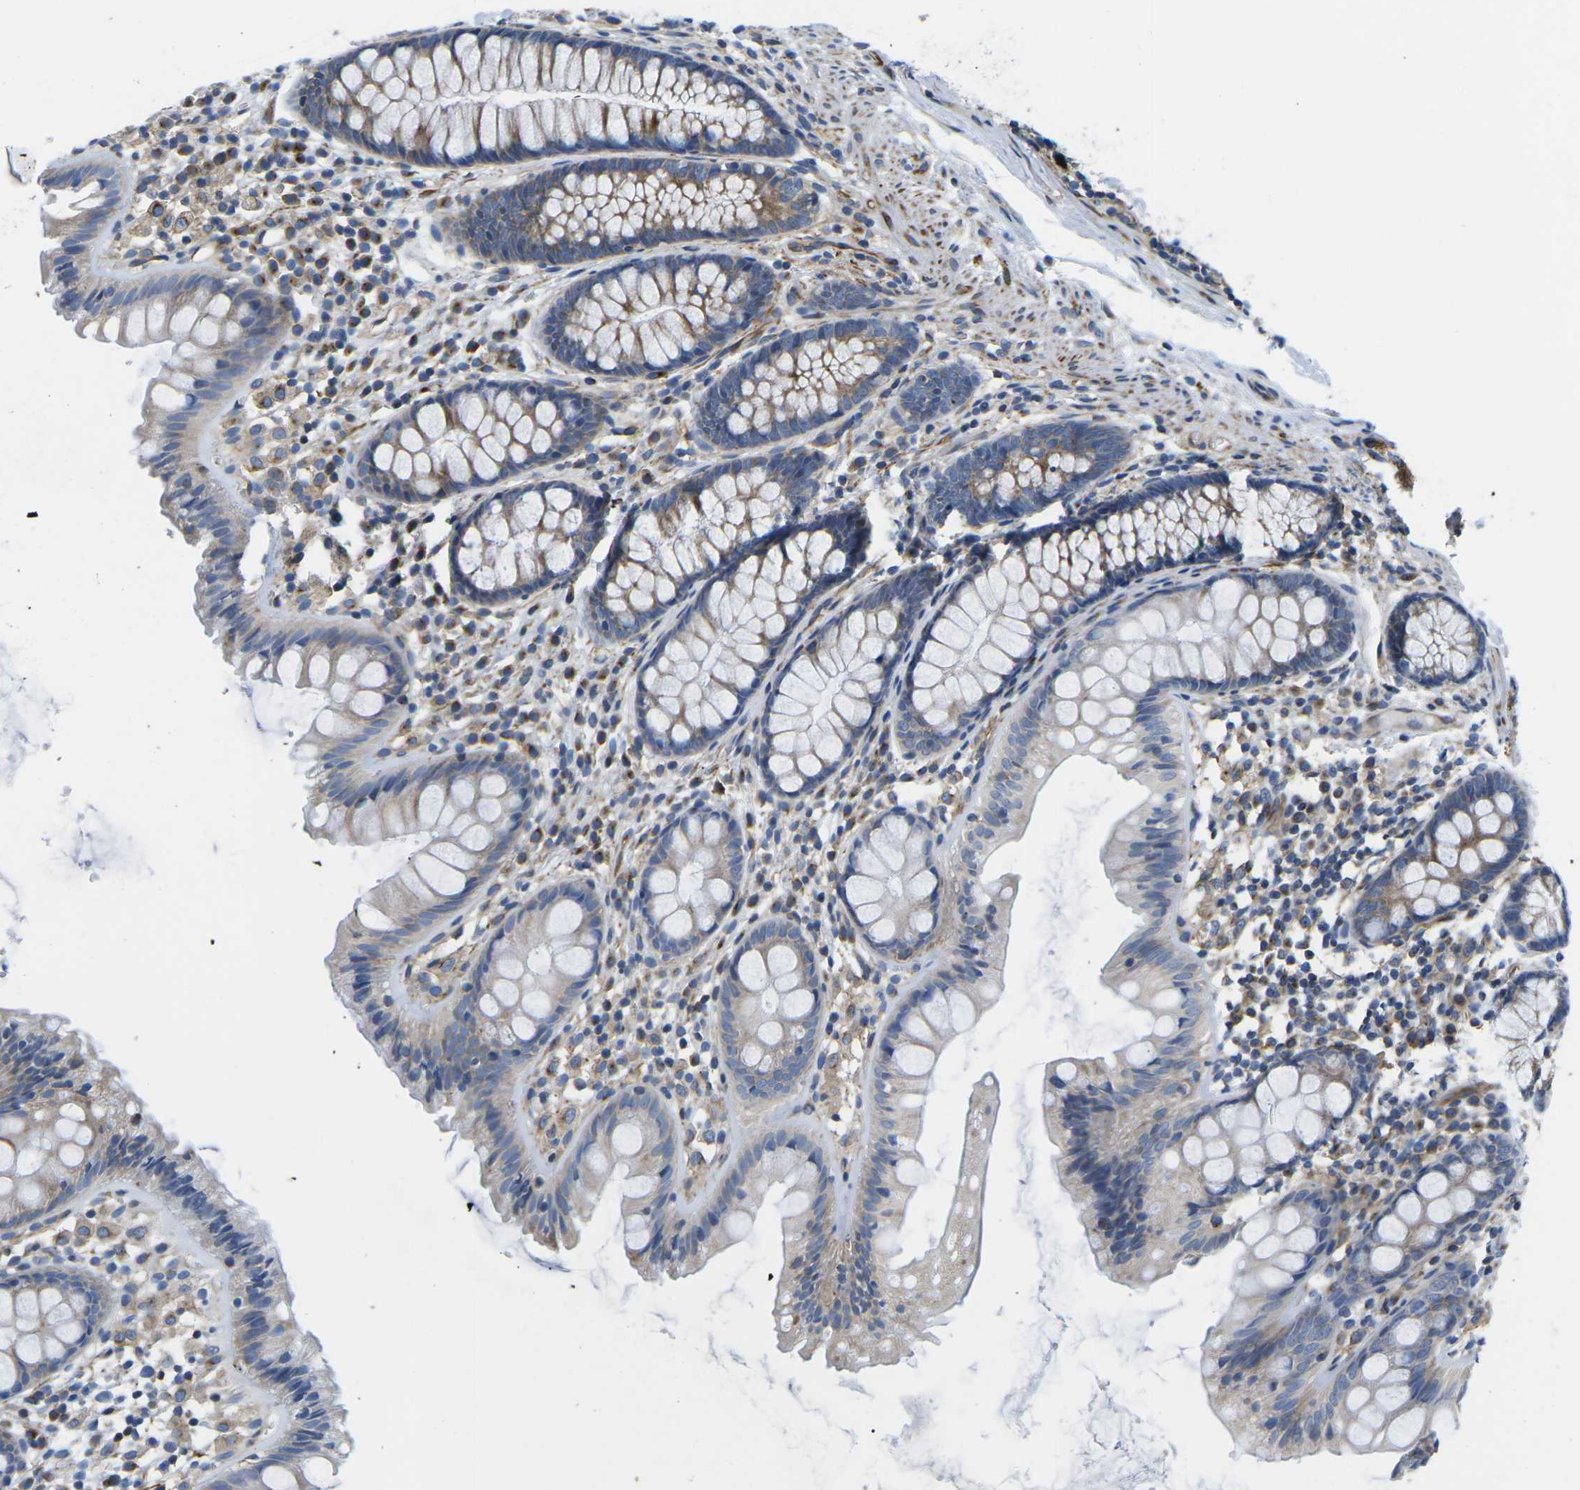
{"staining": {"intensity": "moderate", "quantity": "25%-75%", "location": "cytoplasmic/membranous"}, "tissue": "colon", "cell_type": "Endothelial cells", "image_type": "normal", "snomed": [{"axis": "morphology", "description": "Normal tissue, NOS"}, {"axis": "topography", "description": "Colon"}], "caption": "Immunohistochemical staining of normal colon reveals medium levels of moderate cytoplasmic/membranous staining in about 25%-75% of endothelial cells. (DAB (3,3'-diaminobenzidine) IHC with brightfield microscopy, high magnification).", "gene": "TMEFF2", "patient": {"sex": "female", "age": 56}}